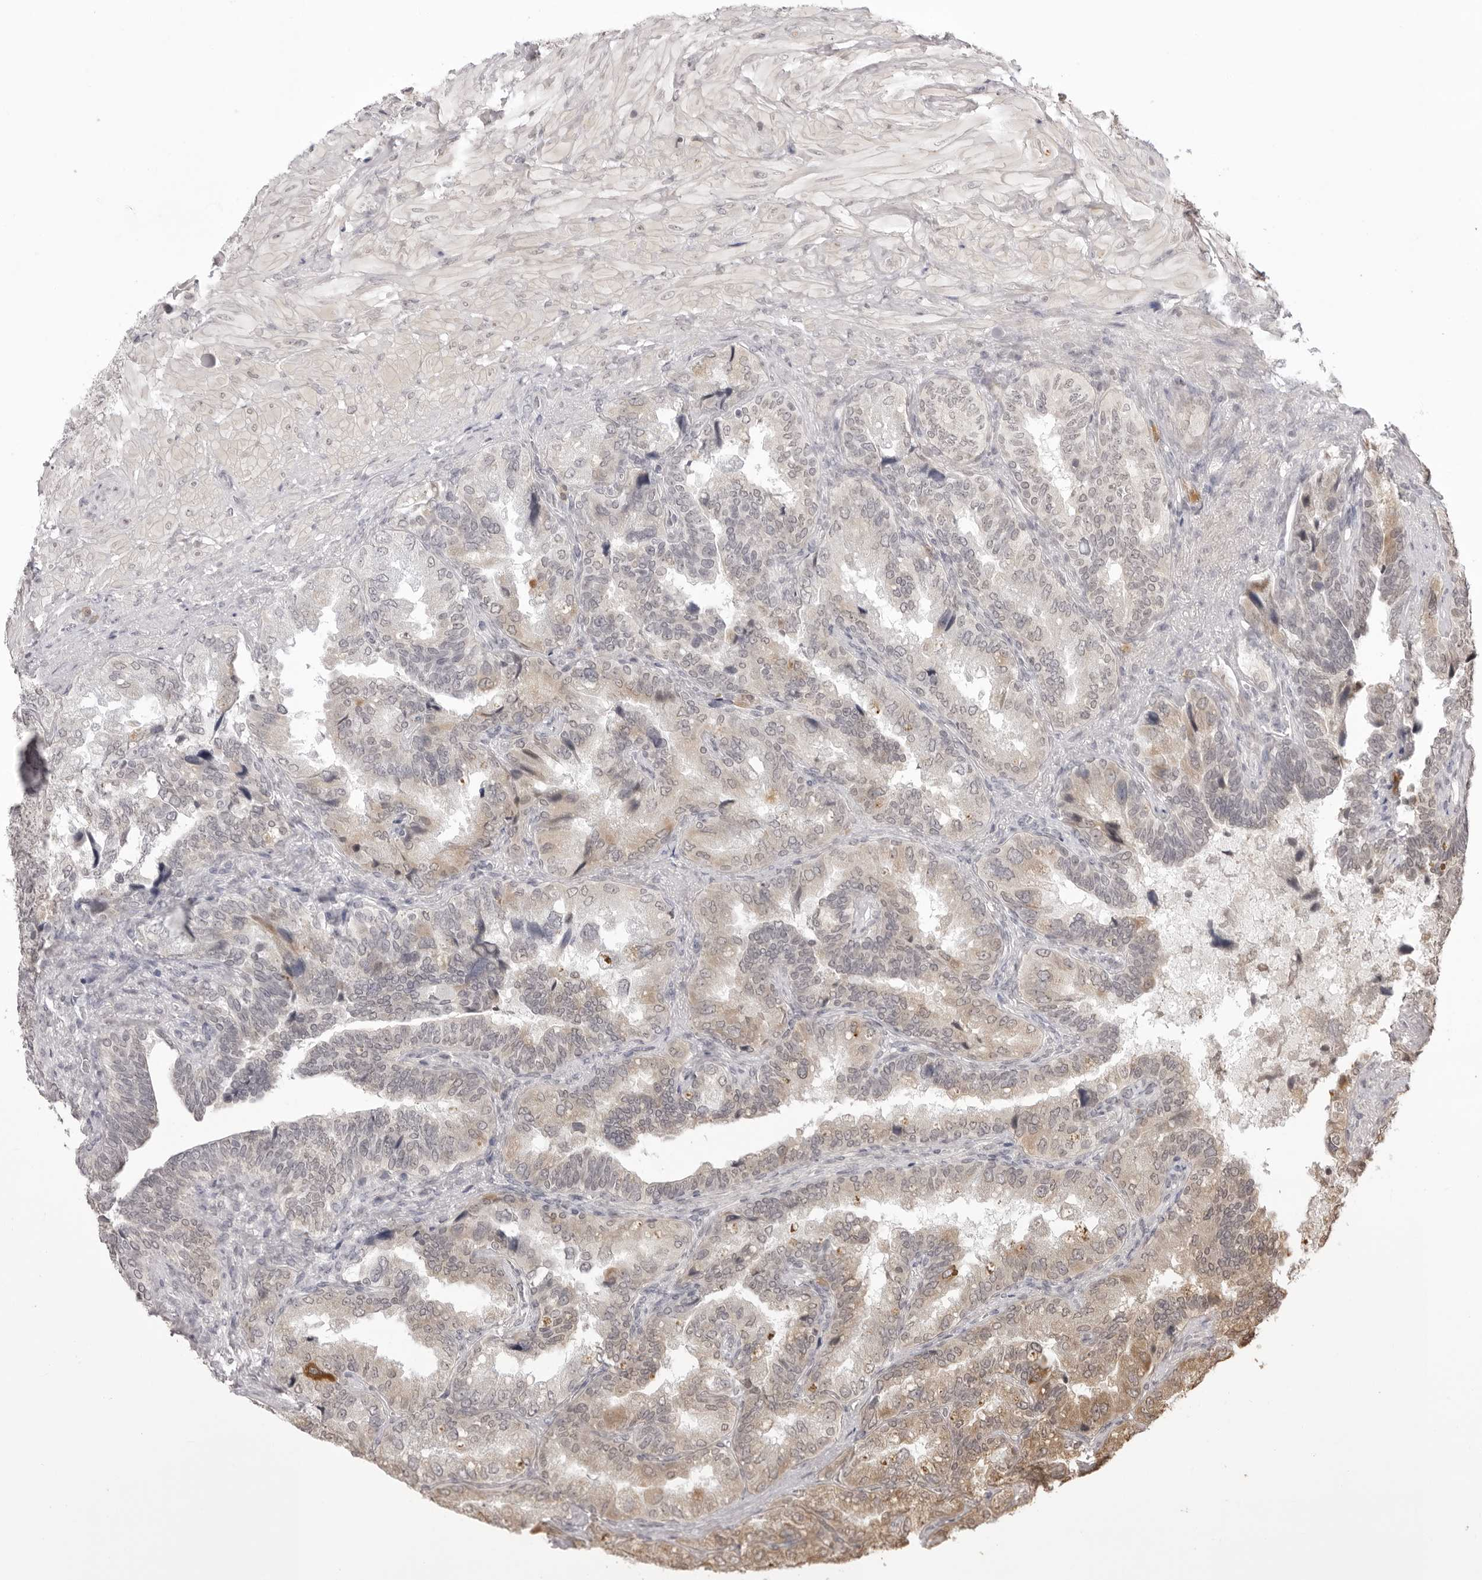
{"staining": {"intensity": "weak", "quantity": "25%-75%", "location": "cytoplasmic/membranous,nuclear"}, "tissue": "seminal vesicle", "cell_type": "Glandular cells", "image_type": "normal", "snomed": [{"axis": "morphology", "description": "Normal tissue, NOS"}, {"axis": "topography", "description": "Seminal veicle"}, {"axis": "topography", "description": "Peripheral nerve tissue"}], "caption": "This micrograph exhibits immunohistochemistry staining of unremarkable seminal vesicle, with low weak cytoplasmic/membranous,nuclear staining in approximately 25%-75% of glandular cells.", "gene": "ZC3H11A", "patient": {"sex": "male", "age": 63}}